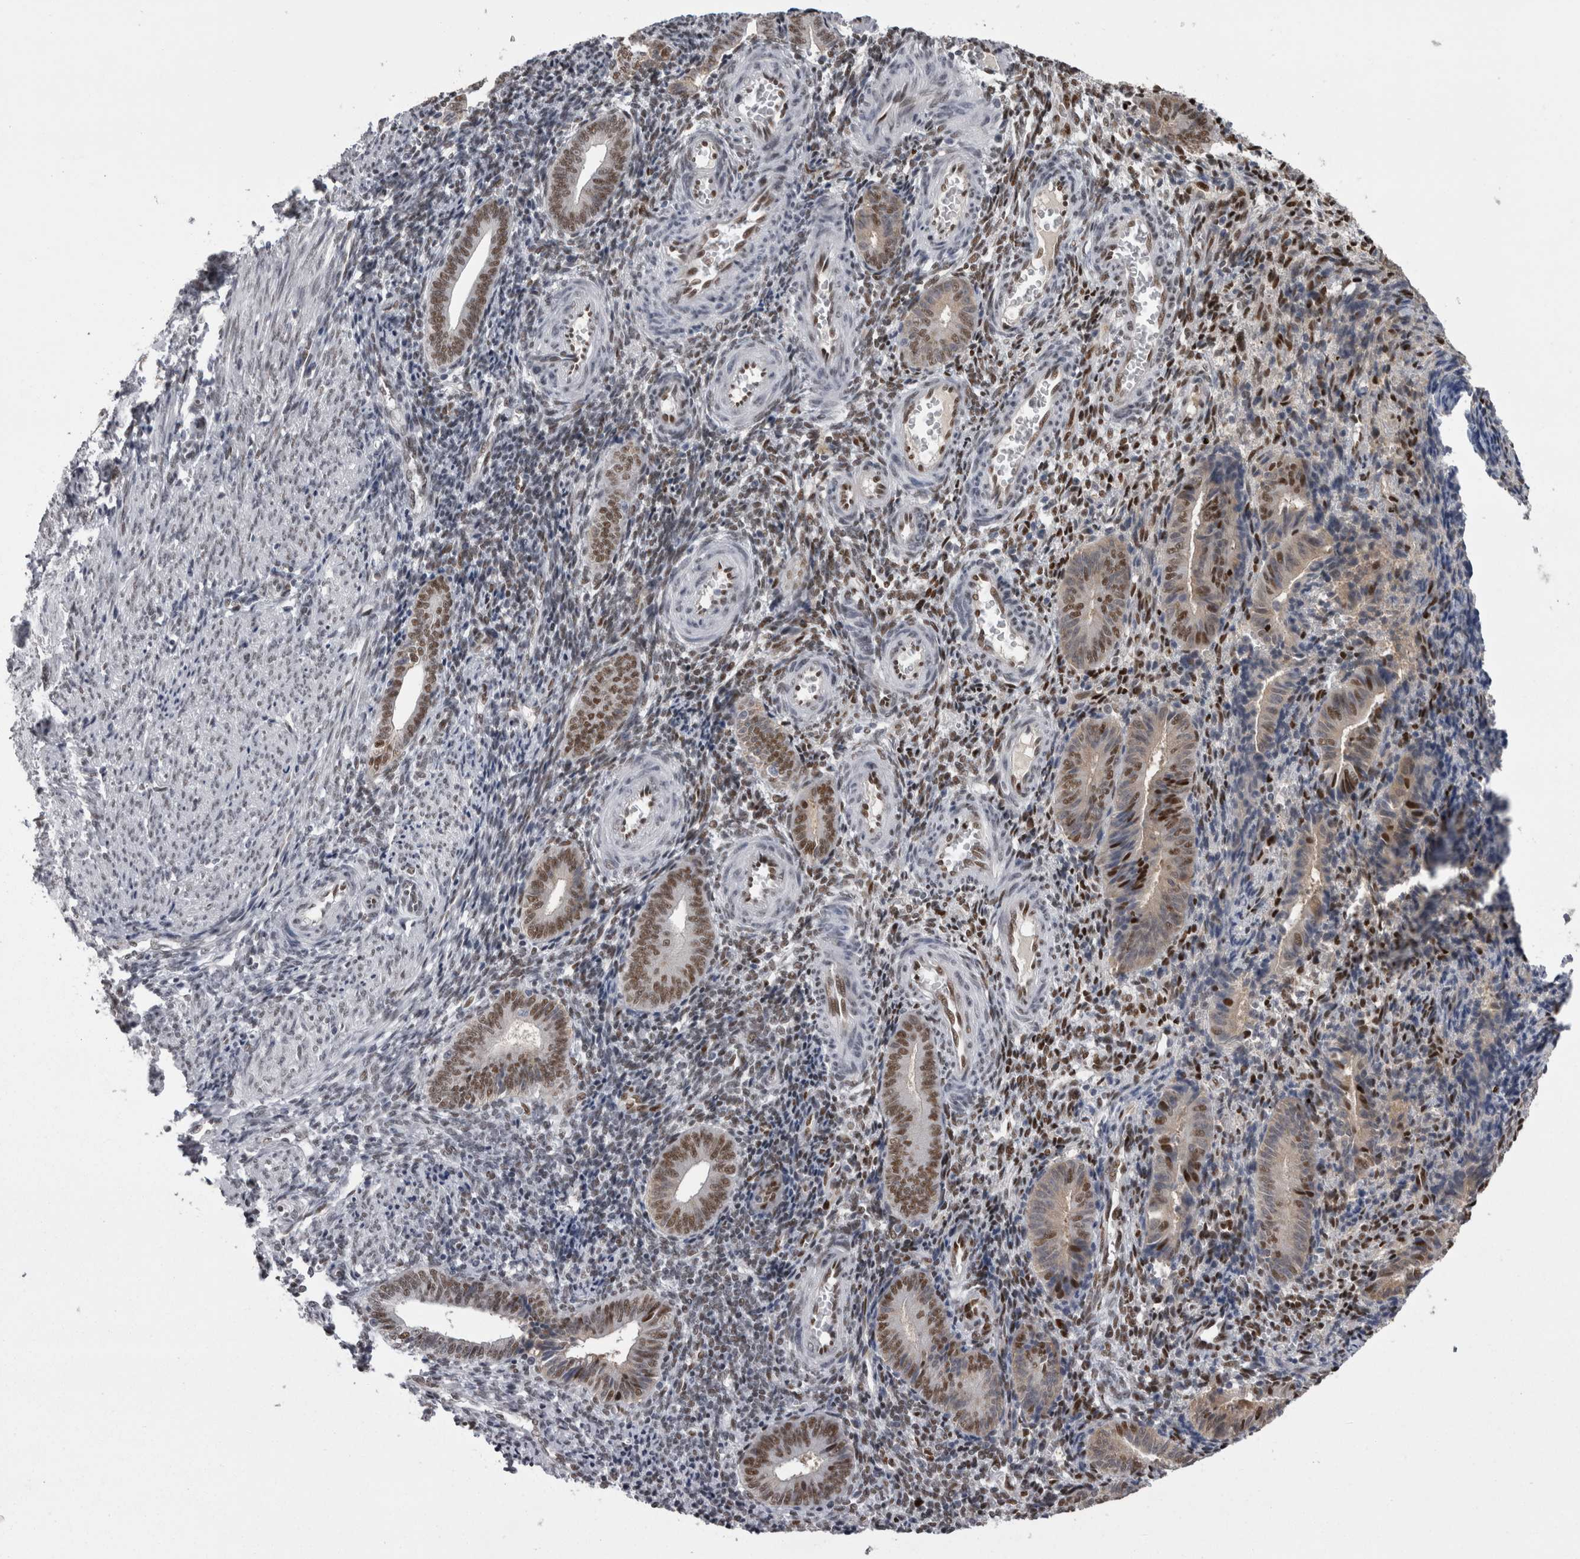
{"staining": {"intensity": "moderate", "quantity": "25%-75%", "location": "nuclear"}, "tissue": "endometrium", "cell_type": "Cells in endometrial stroma", "image_type": "normal", "snomed": [{"axis": "morphology", "description": "Normal tissue, NOS"}, {"axis": "topography", "description": "Uterus"}, {"axis": "topography", "description": "Endometrium"}], "caption": "An image of human endometrium stained for a protein displays moderate nuclear brown staining in cells in endometrial stroma.", "gene": "C1orf54", "patient": {"sex": "female", "age": 33}}